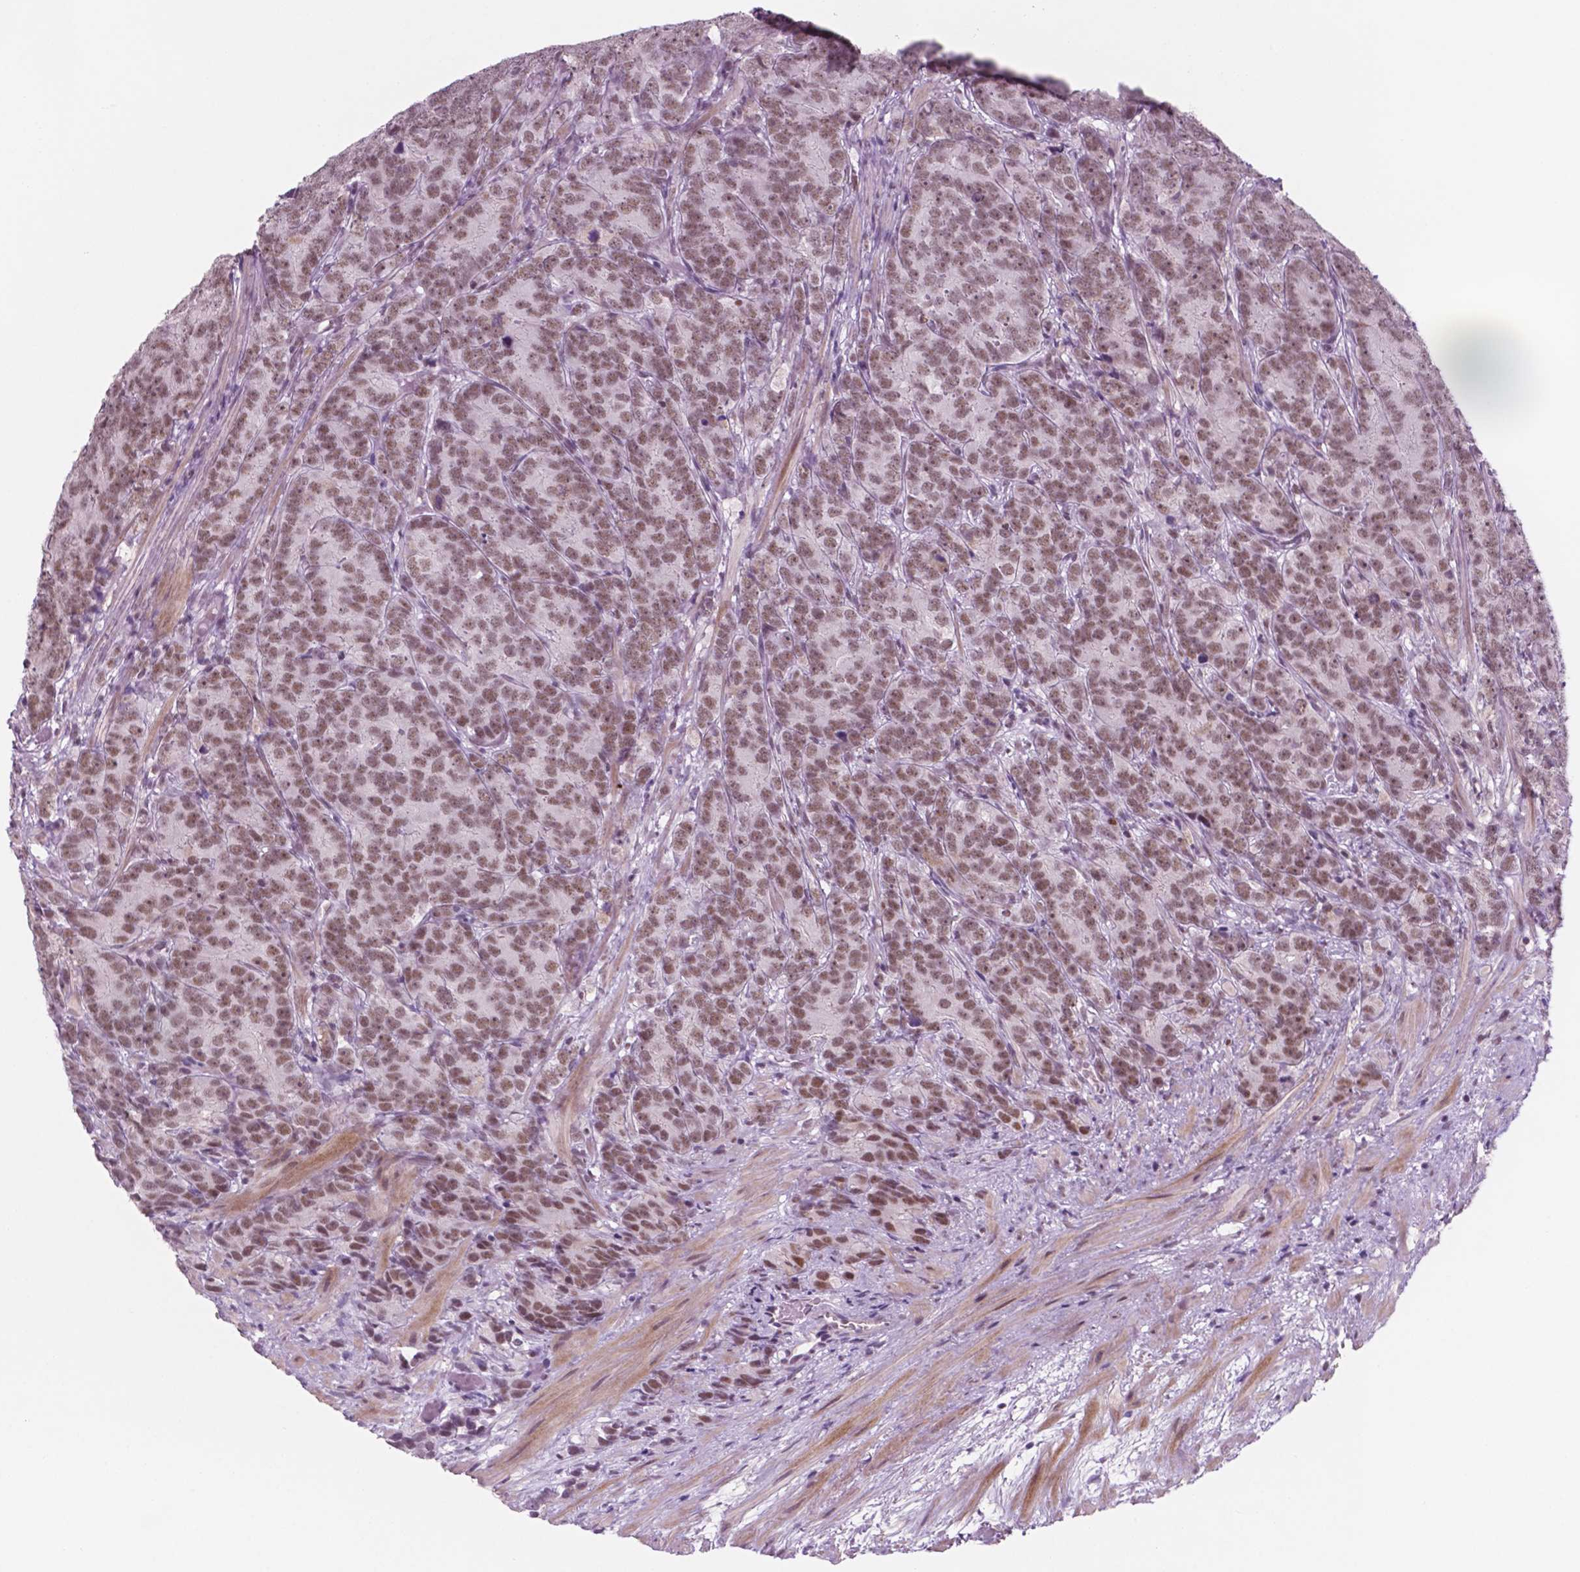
{"staining": {"intensity": "weak", "quantity": "25%-75%", "location": "nuclear"}, "tissue": "prostate cancer", "cell_type": "Tumor cells", "image_type": "cancer", "snomed": [{"axis": "morphology", "description": "Adenocarcinoma, High grade"}, {"axis": "topography", "description": "Prostate"}], "caption": "IHC photomicrograph of prostate cancer stained for a protein (brown), which demonstrates low levels of weak nuclear expression in about 25%-75% of tumor cells.", "gene": "CTR9", "patient": {"sex": "male", "age": 90}}